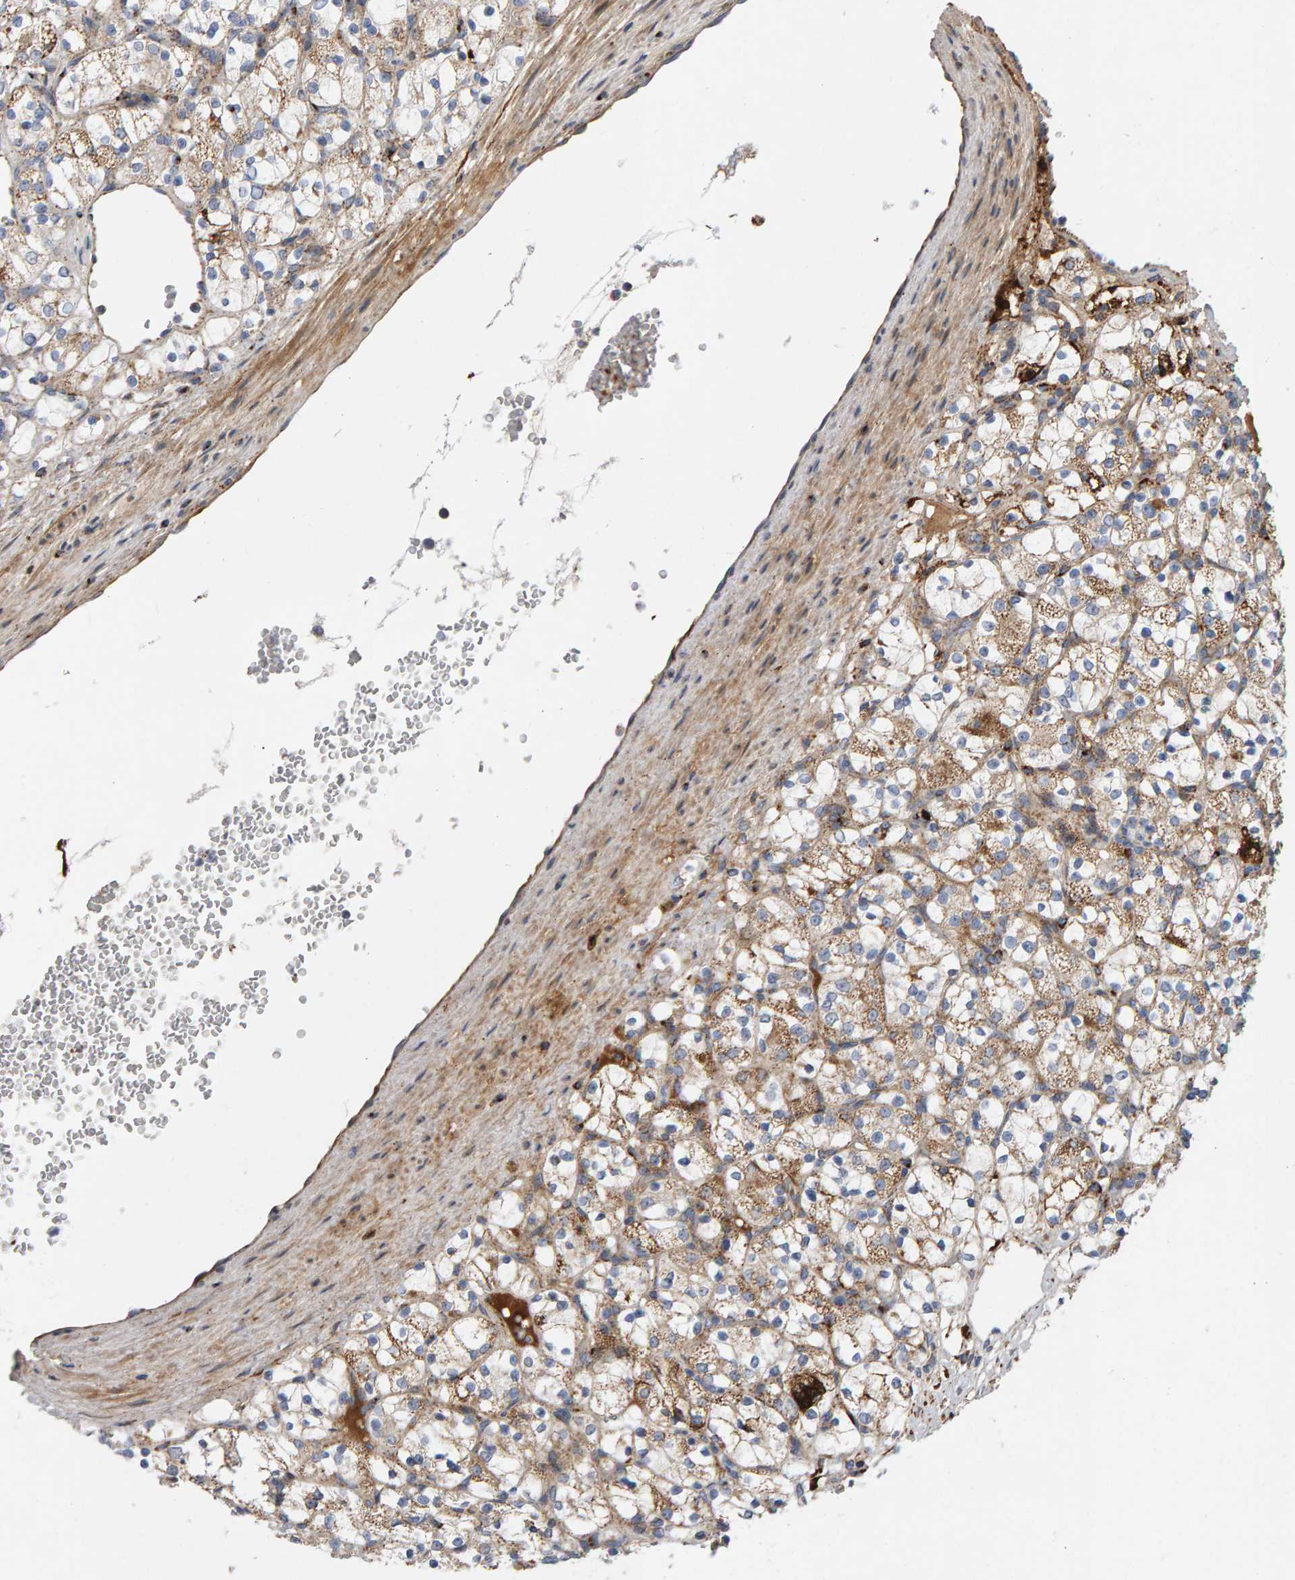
{"staining": {"intensity": "moderate", "quantity": ">75%", "location": "cytoplasmic/membranous"}, "tissue": "renal cancer", "cell_type": "Tumor cells", "image_type": "cancer", "snomed": [{"axis": "morphology", "description": "Adenocarcinoma, NOS"}, {"axis": "topography", "description": "Kidney"}], "caption": "DAB immunohistochemical staining of renal cancer (adenocarcinoma) exhibits moderate cytoplasmic/membranous protein expression in about >75% of tumor cells.", "gene": "GGTA1", "patient": {"sex": "female", "age": 69}}